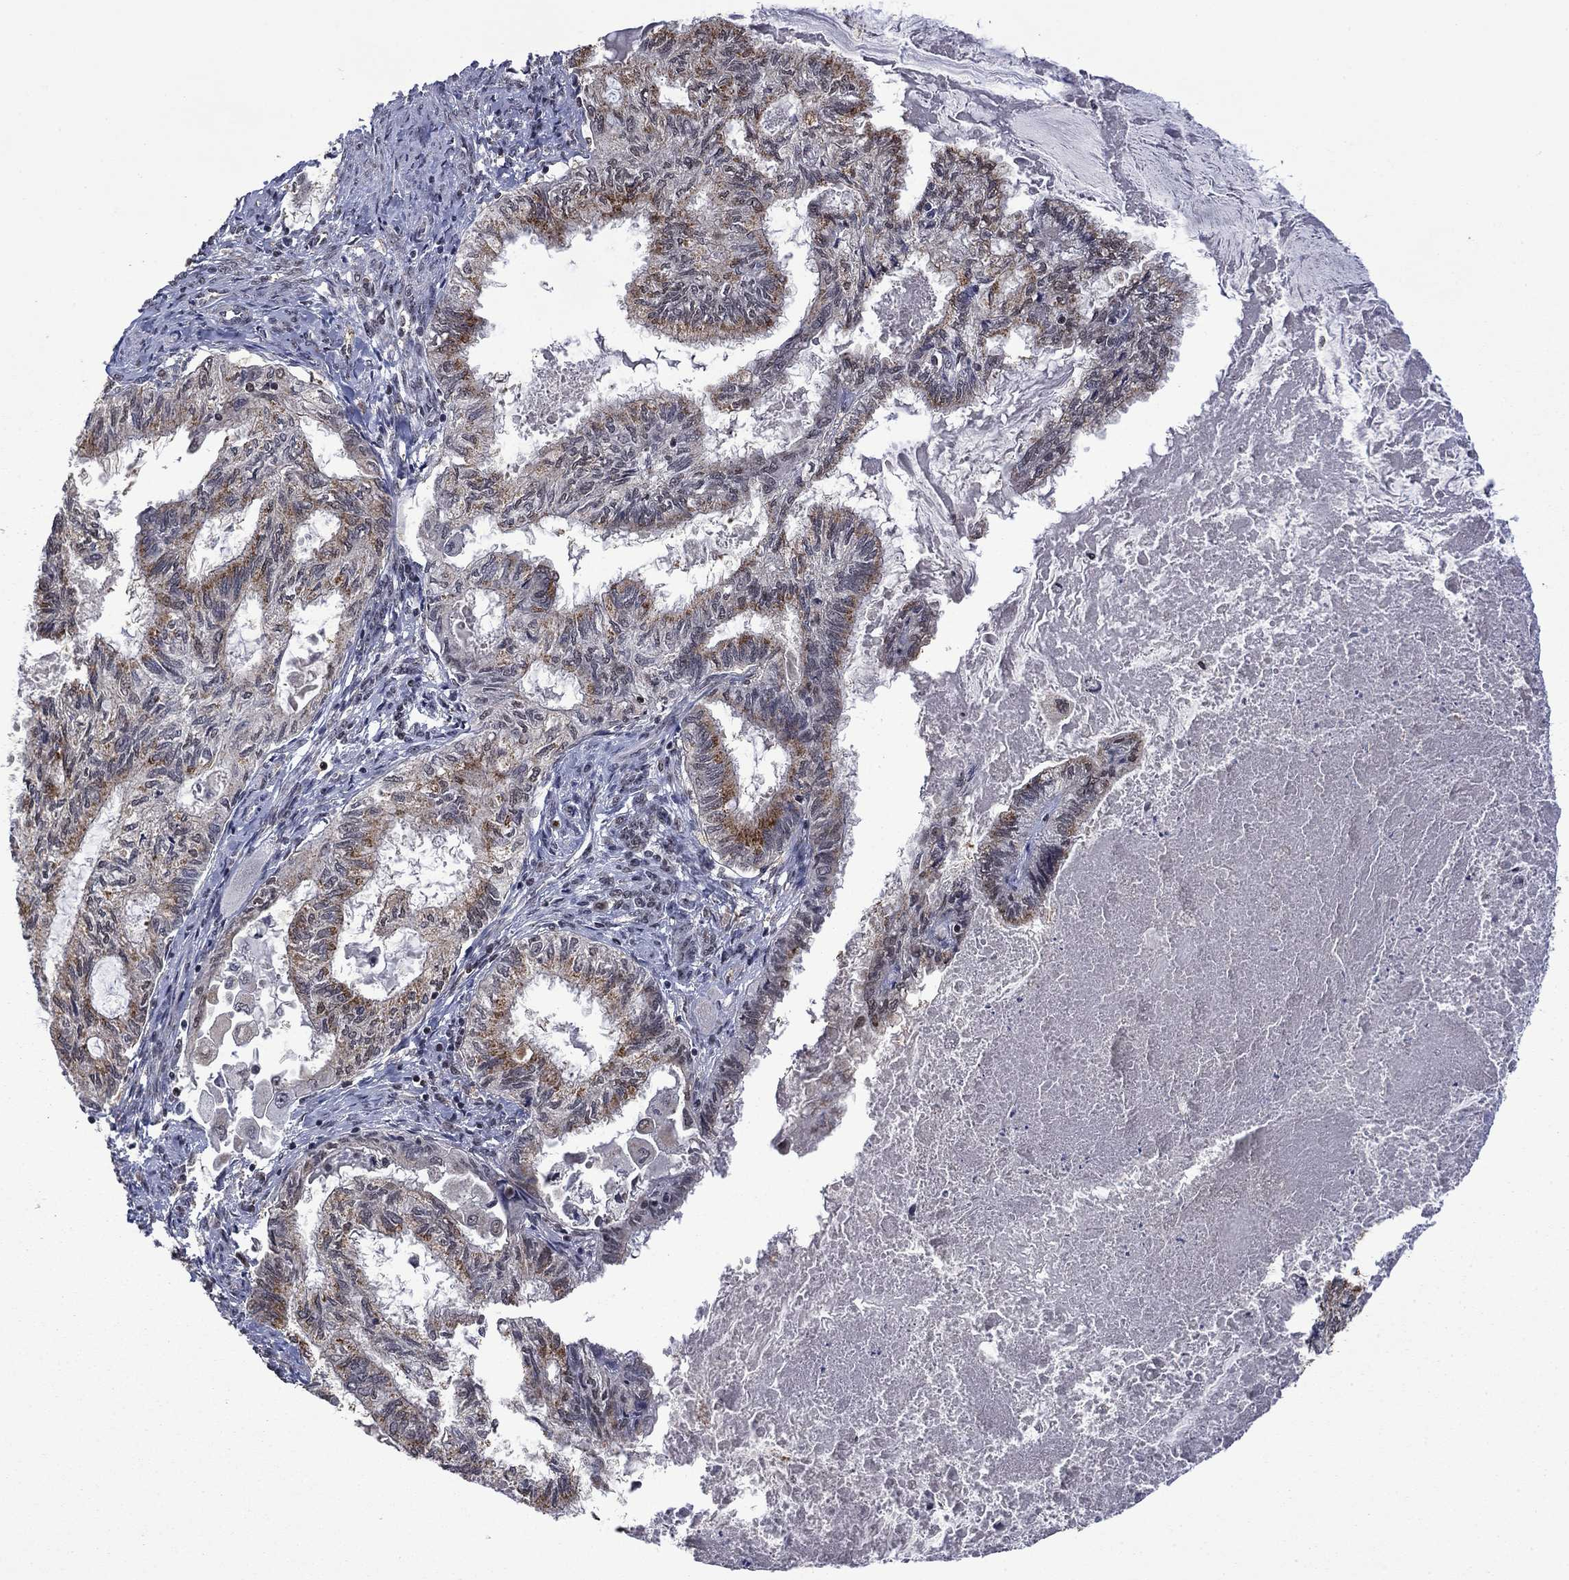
{"staining": {"intensity": "moderate", "quantity": ">75%", "location": "cytoplasmic/membranous"}, "tissue": "endometrial cancer", "cell_type": "Tumor cells", "image_type": "cancer", "snomed": [{"axis": "morphology", "description": "Adenocarcinoma, NOS"}, {"axis": "topography", "description": "Endometrium"}], "caption": "Immunohistochemistry (IHC) (DAB (3,3'-diaminobenzidine)) staining of human endometrial cancer (adenocarcinoma) exhibits moderate cytoplasmic/membranous protein expression in about >75% of tumor cells. Nuclei are stained in blue.", "gene": "FBL", "patient": {"sex": "female", "age": 86}}